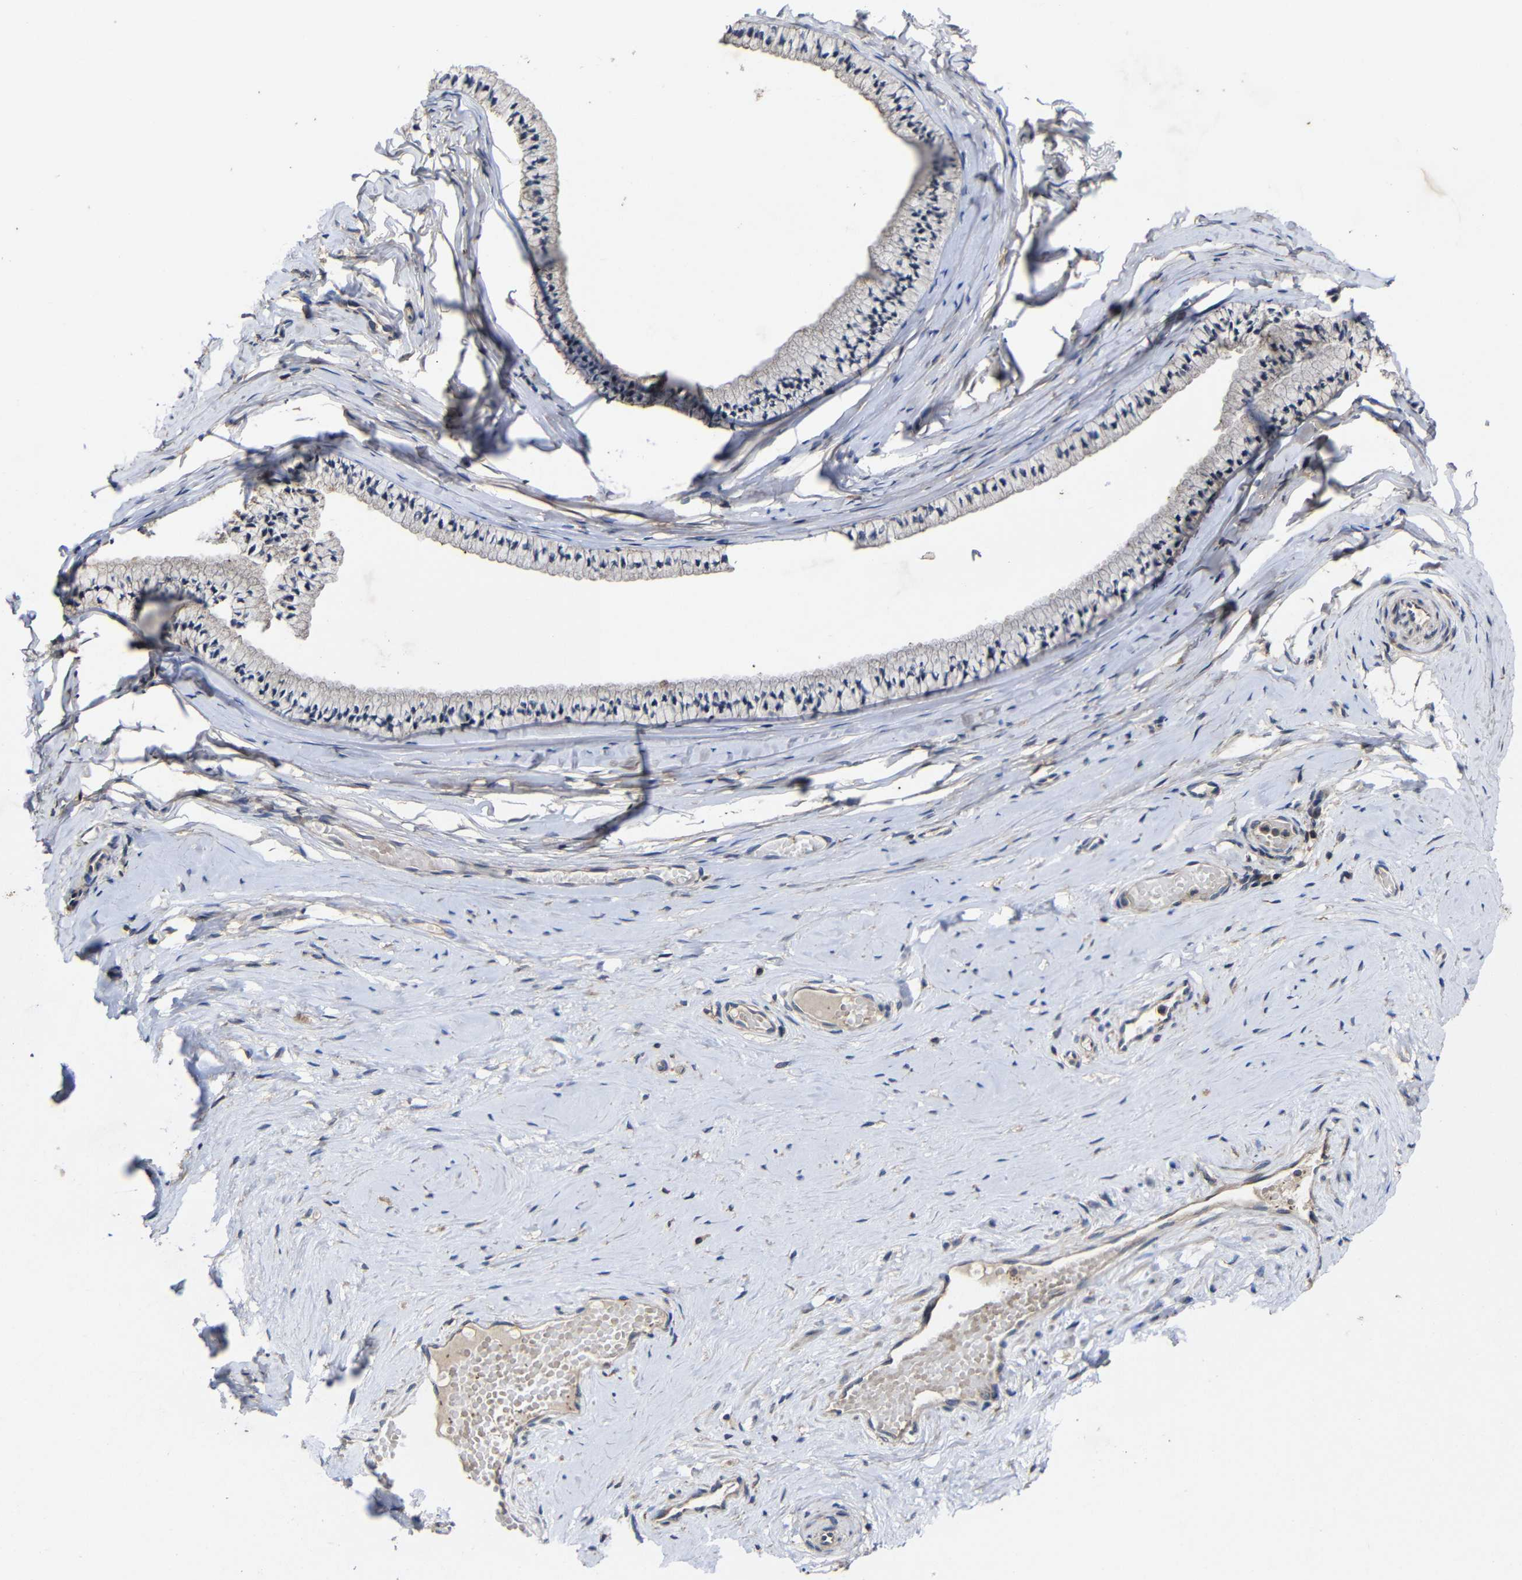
{"staining": {"intensity": "moderate", "quantity": "25%-75%", "location": "cytoplasmic/membranous"}, "tissue": "cervix", "cell_type": "Glandular cells", "image_type": "normal", "snomed": [{"axis": "morphology", "description": "Normal tissue, NOS"}, {"axis": "topography", "description": "Cervix"}], "caption": "A micrograph showing moderate cytoplasmic/membranous positivity in approximately 25%-75% of glandular cells in benign cervix, as visualized by brown immunohistochemical staining.", "gene": "LPAR5", "patient": {"sex": "female", "age": 39}}